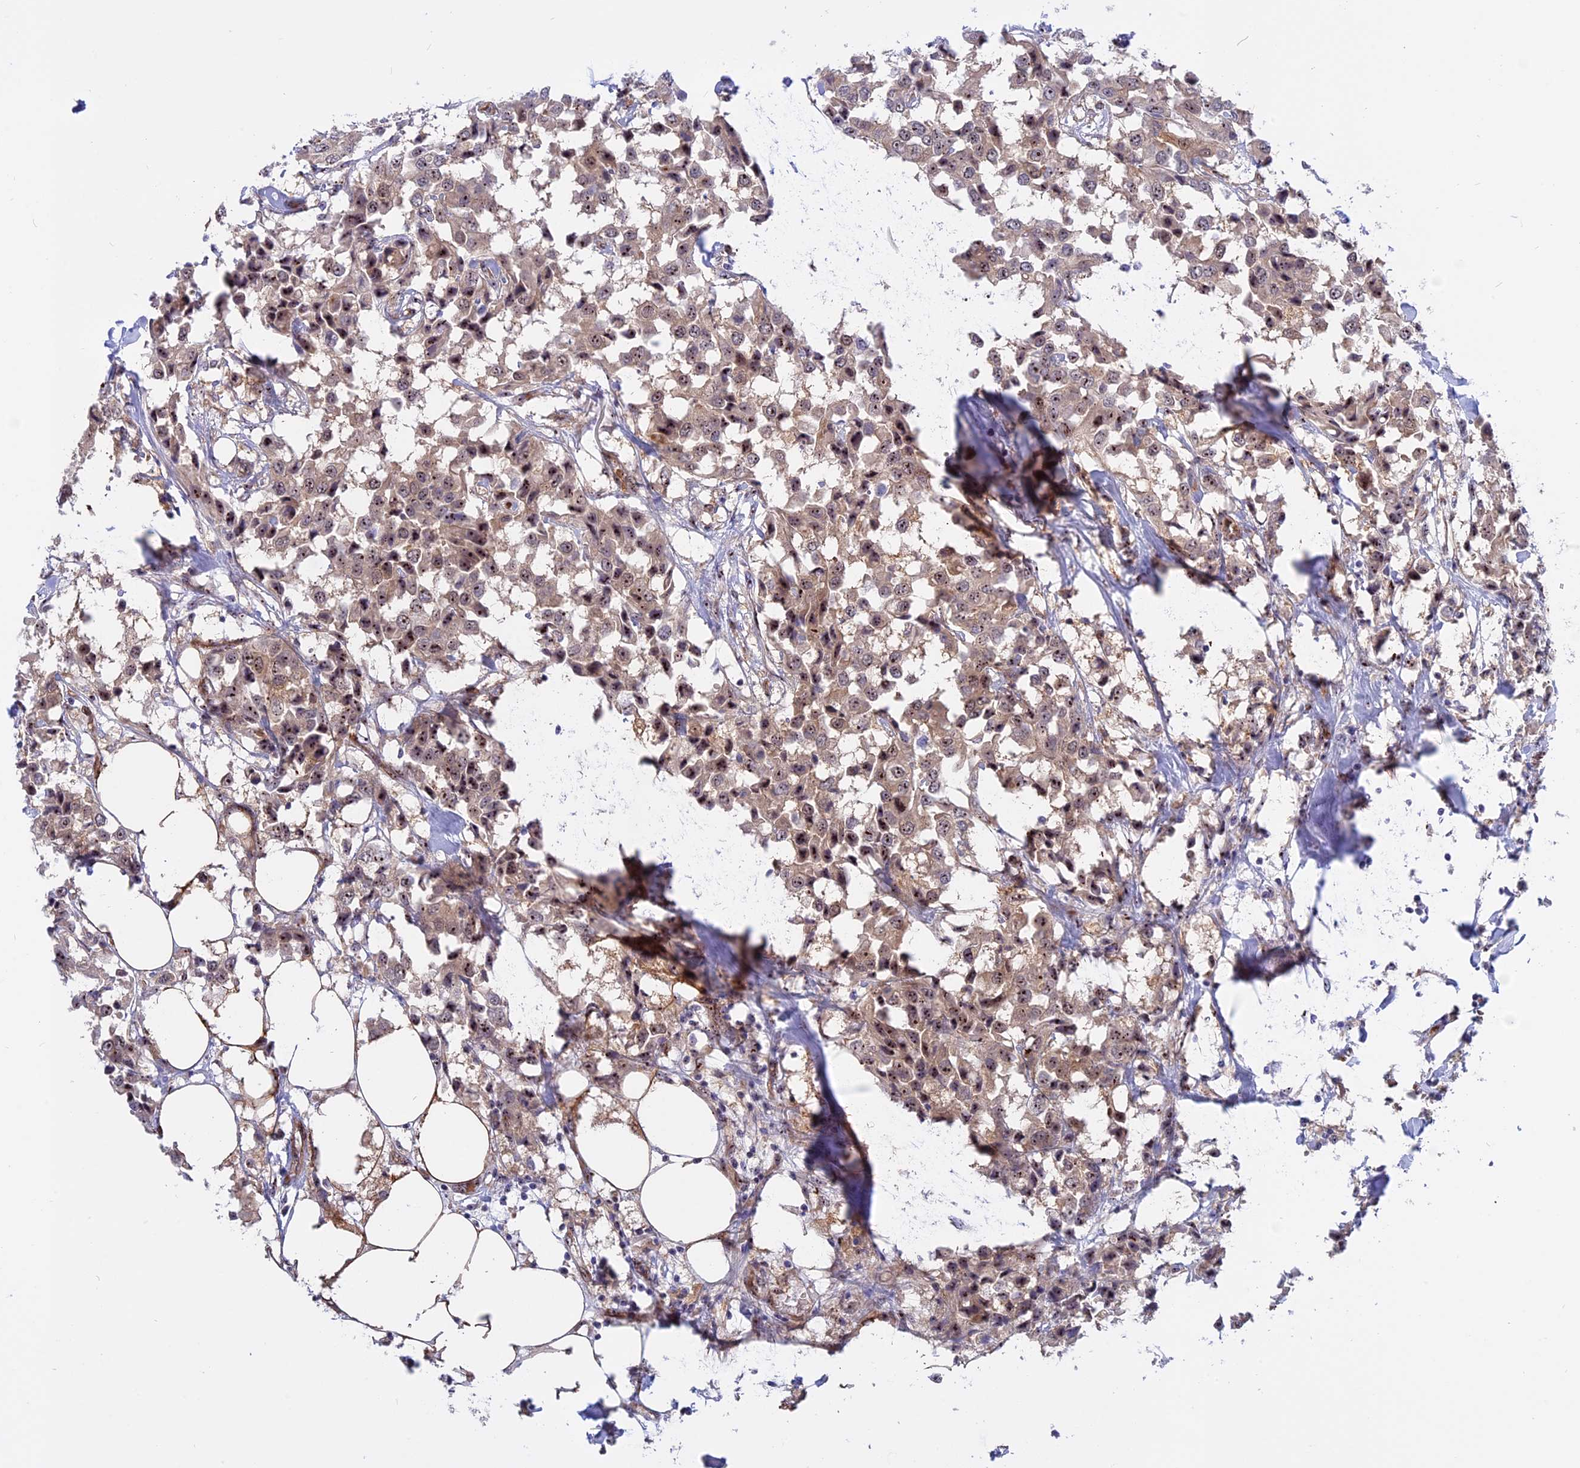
{"staining": {"intensity": "moderate", "quantity": ">75%", "location": "cytoplasmic/membranous,nuclear"}, "tissue": "breast cancer", "cell_type": "Tumor cells", "image_type": "cancer", "snomed": [{"axis": "morphology", "description": "Duct carcinoma"}, {"axis": "topography", "description": "Breast"}], "caption": "DAB immunohistochemical staining of human infiltrating ductal carcinoma (breast) demonstrates moderate cytoplasmic/membranous and nuclear protein staining in approximately >75% of tumor cells. The protein is stained brown, and the nuclei are stained in blue (DAB IHC with brightfield microscopy, high magnification).", "gene": "DBNDD1", "patient": {"sex": "female", "age": 80}}